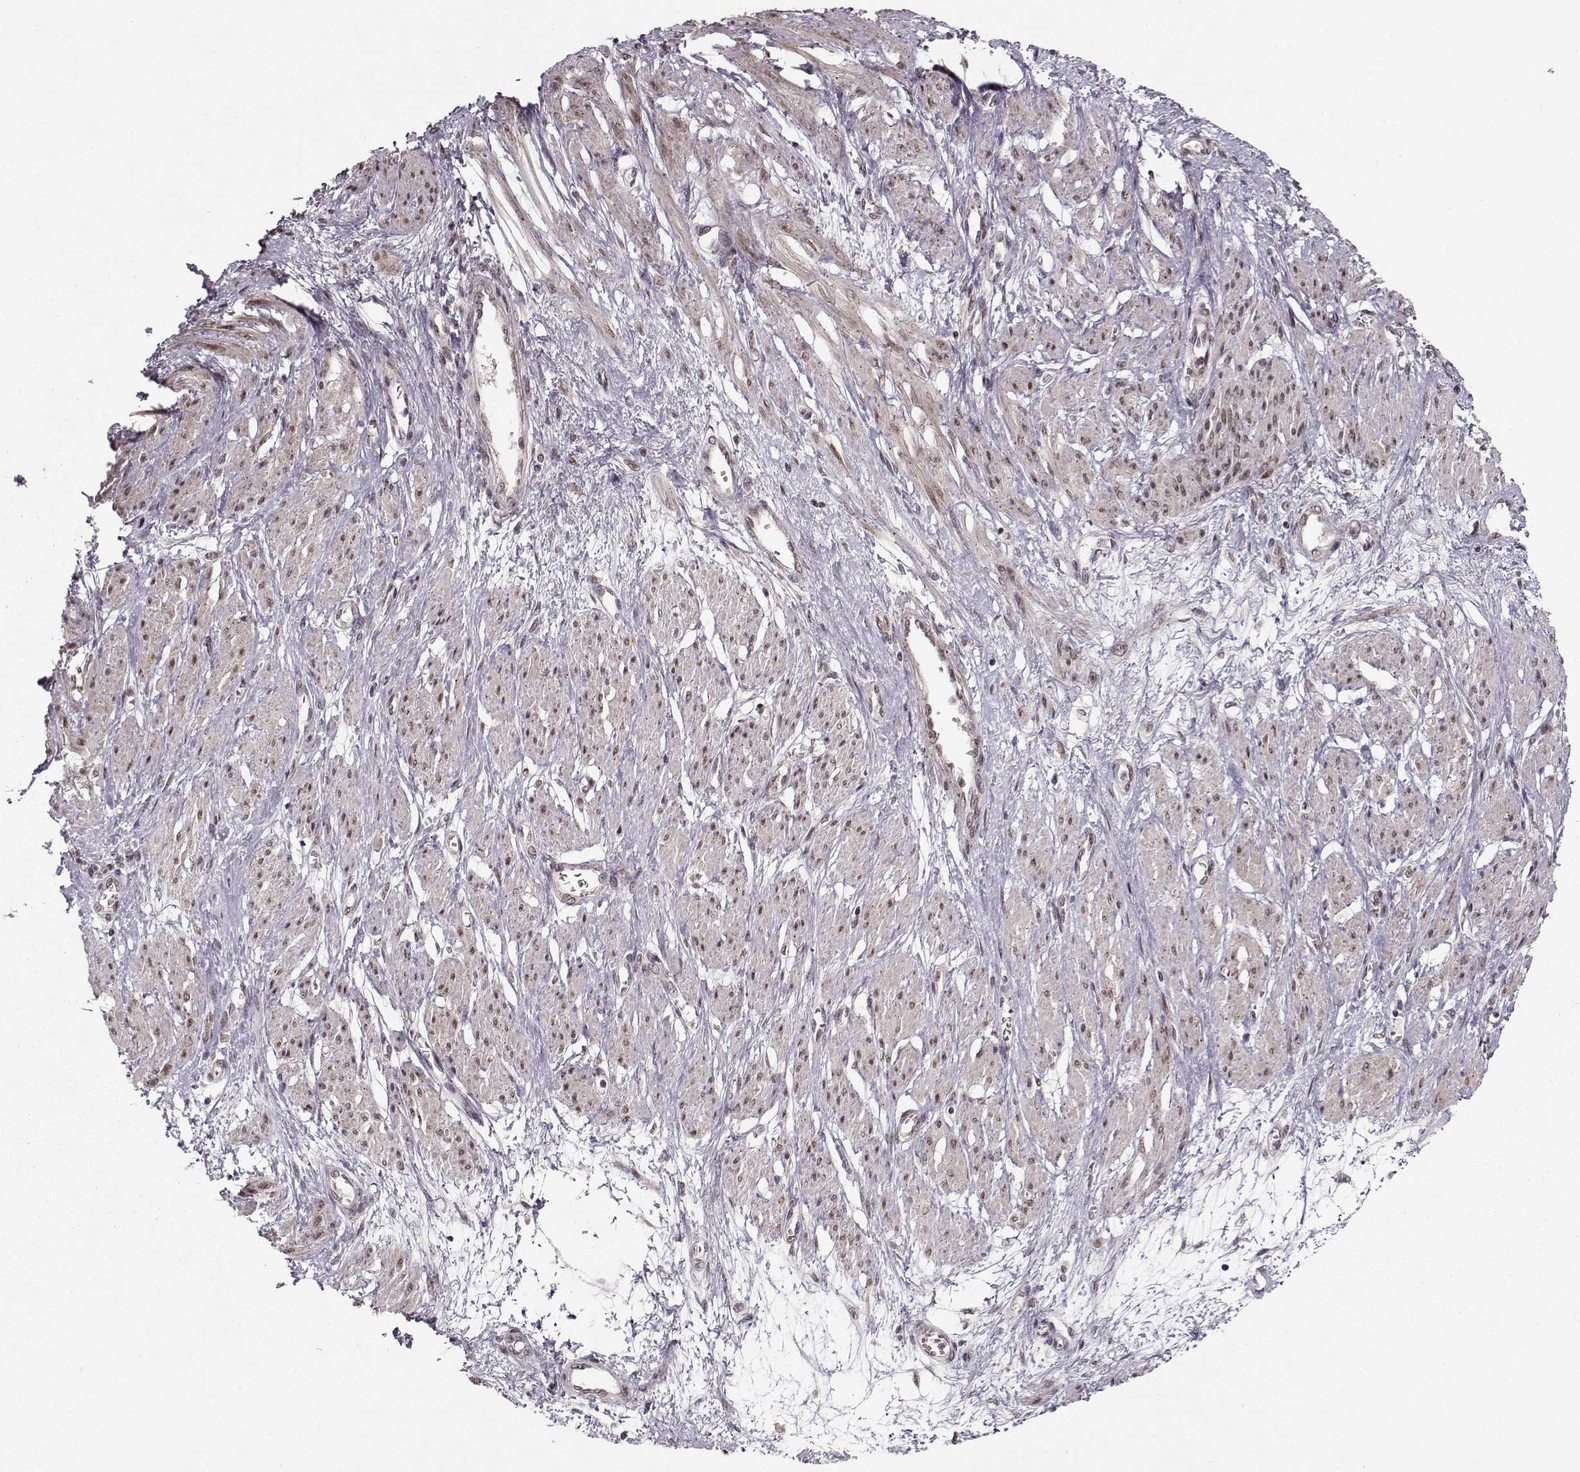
{"staining": {"intensity": "moderate", "quantity": ">75%", "location": "nuclear"}, "tissue": "smooth muscle", "cell_type": "Smooth muscle cells", "image_type": "normal", "snomed": [{"axis": "morphology", "description": "Normal tissue, NOS"}, {"axis": "topography", "description": "Smooth muscle"}, {"axis": "topography", "description": "Uterus"}], "caption": "IHC histopathology image of benign smooth muscle: smooth muscle stained using IHC exhibits medium levels of moderate protein expression localized specifically in the nuclear of smooth muscle cells, appearing as a nuclear brown color.", "gene": "RAI1", "patient": {"sex": "female", "age": 39}}